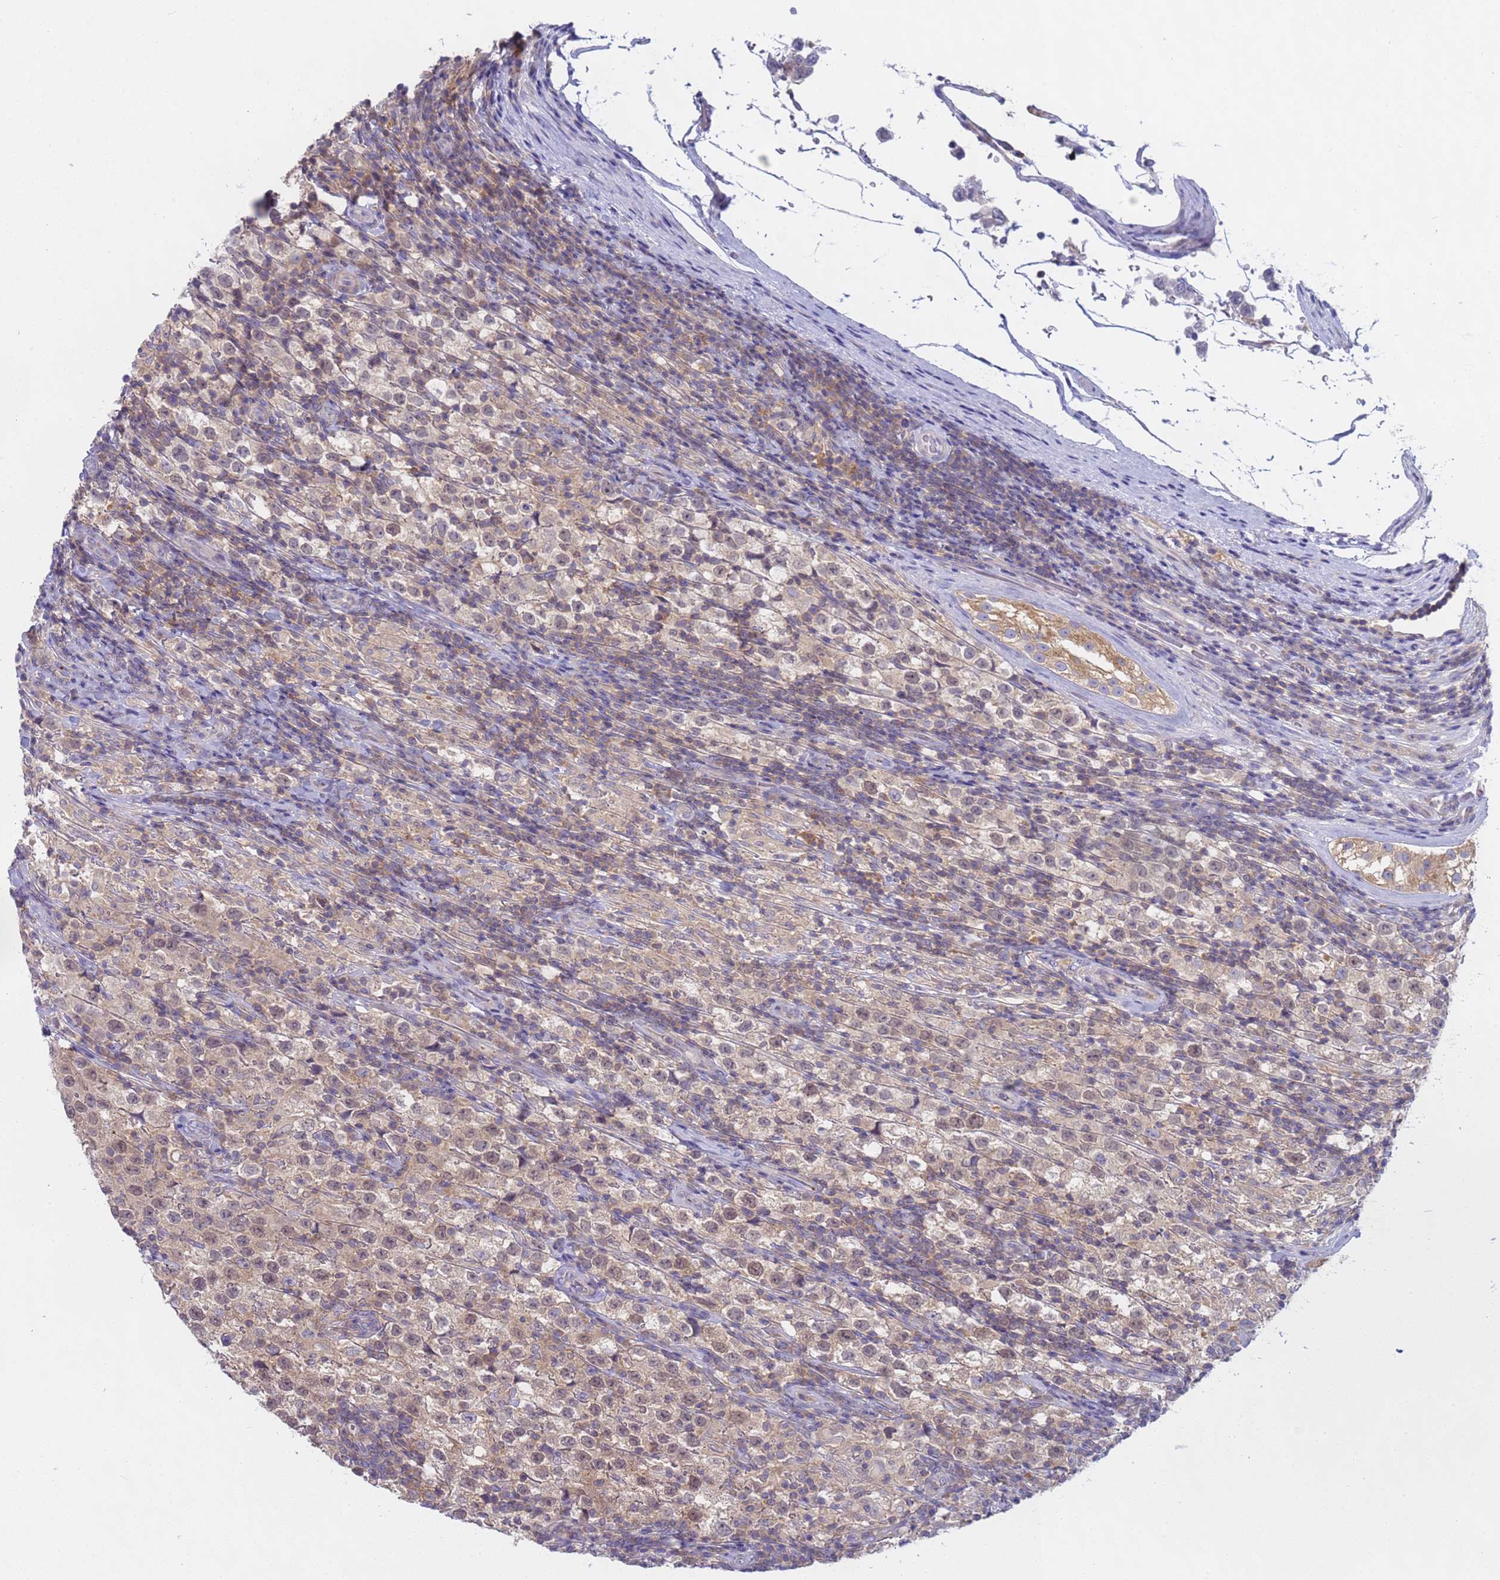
{"staining": {"intensity": "weak", "quantity": "25%-75%", "location": "cytoplasmic/membranous,nuclear"}, "tissue": "testis cancer", "cell_type": "Tumor cells", "image_type": "cancer", "snomed": [{"axis": "morphology", "description": "Seminoma, NOS"}, {"axis": "morphology", "description": "Carcinoma, Embryonal, NOS"}, {"axis": "topography", "description": "Testis"}], "caption": "A brown stain shows weak cytoplasmic/membranous and nuclear positivity of a protein in testis cancer tumor cells. Using DAB (3,3'-diaminobenzidine) (brown) and hematoxylin (blue) stains, captured at high magnification using brightfield microscopy.", "gene": "CAPN7", "patient": {"sex": "male", "age": 41}}